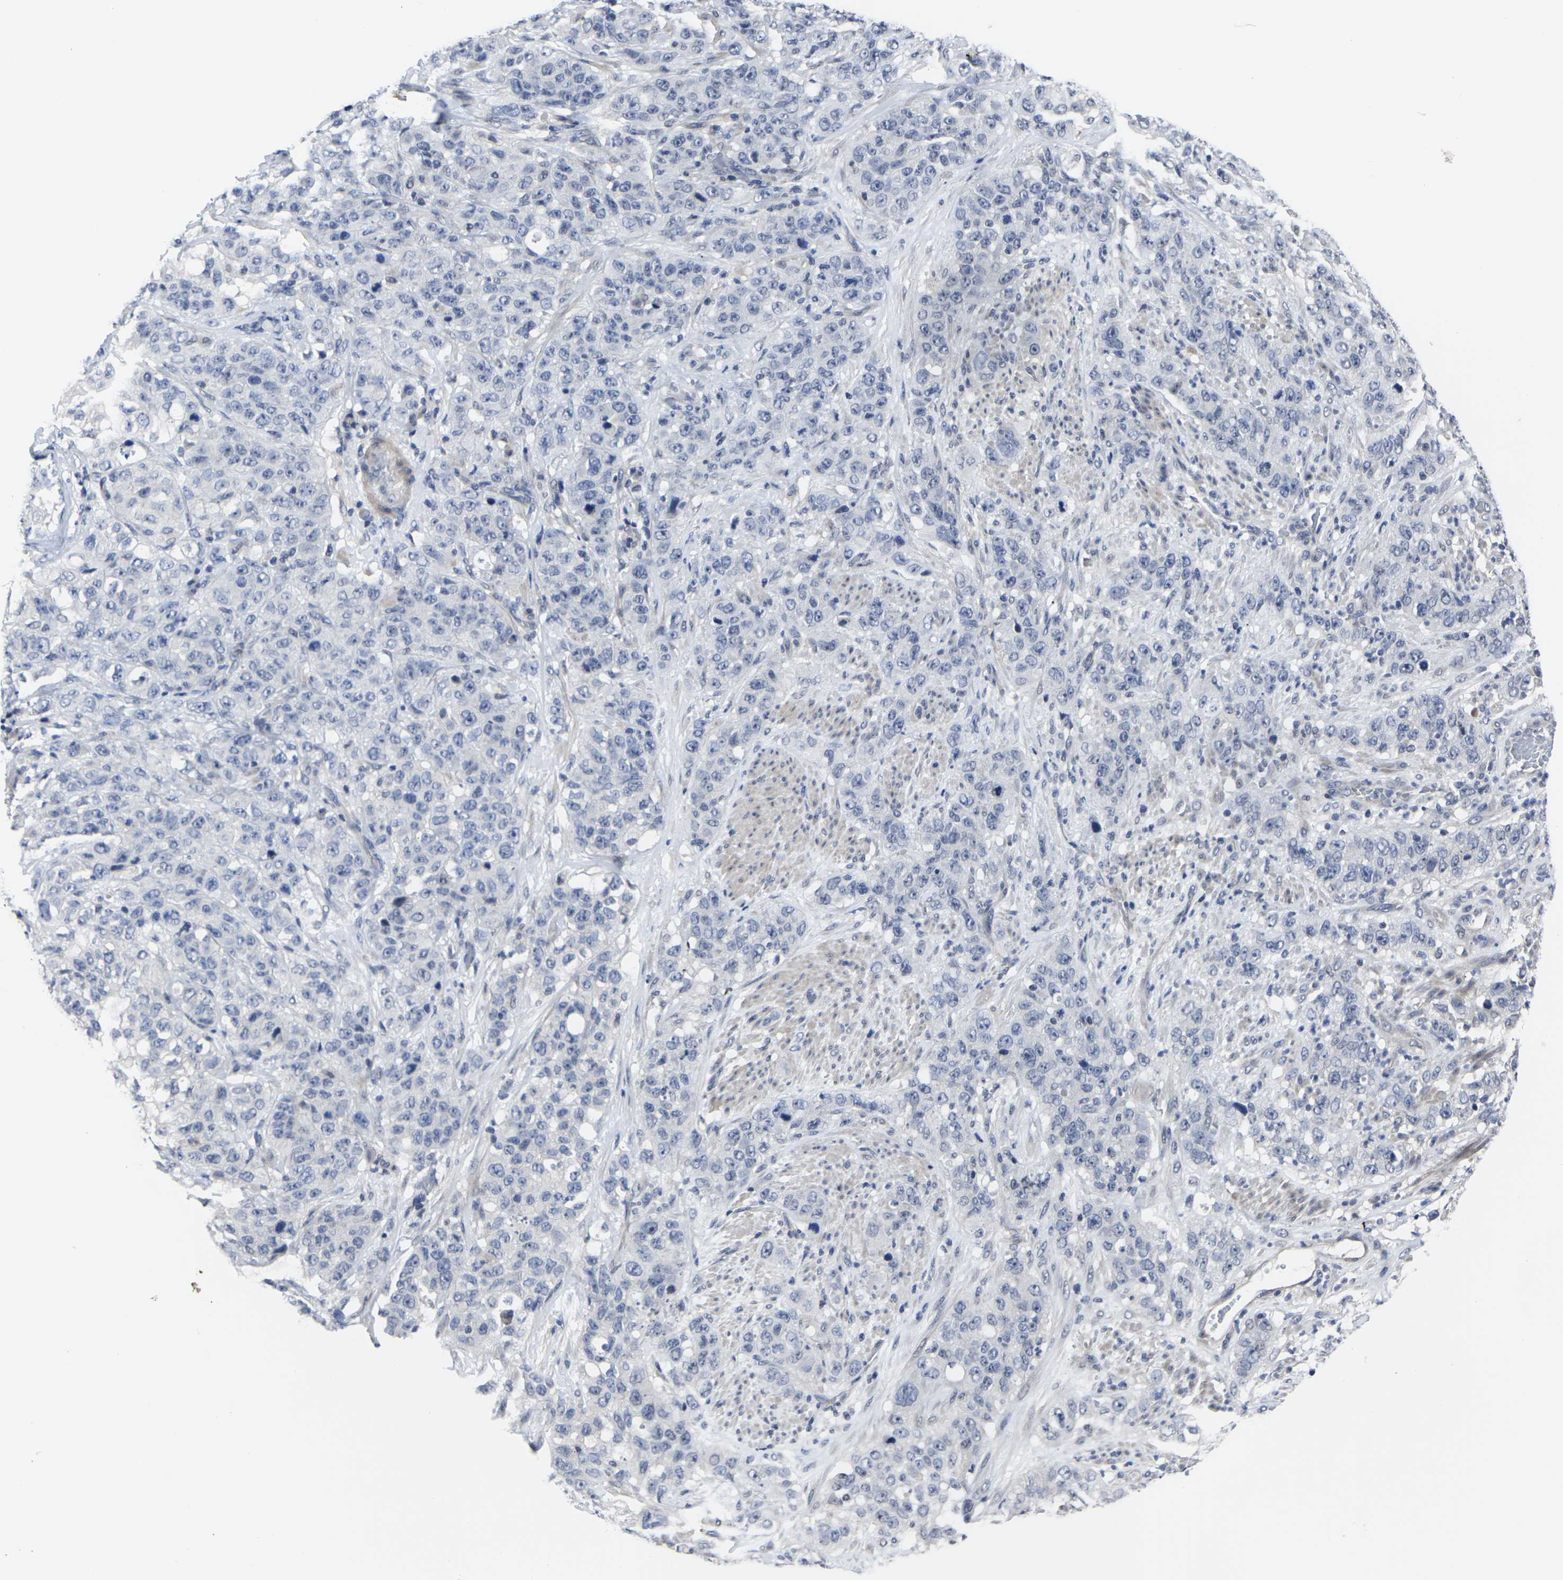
{"staining": {"intensity": "negative", "quantity": "none", "location": "none"}, "tissue": "stomach cancer", "cell_type": "Tumor cells", "image_type": "cancer", "snomed": [{"axis": "morphology", "description": "Adenocarcinoma, NOS"}, {"axis": "topography", "description": "Stomach"}], "caption": "Stomach cancer stained for a protein using immunohistochemistry (IHC) displays no positivity tumor cells.", "gene": "MSANTD4", "patient": {"sex": "male", "age": 48}}